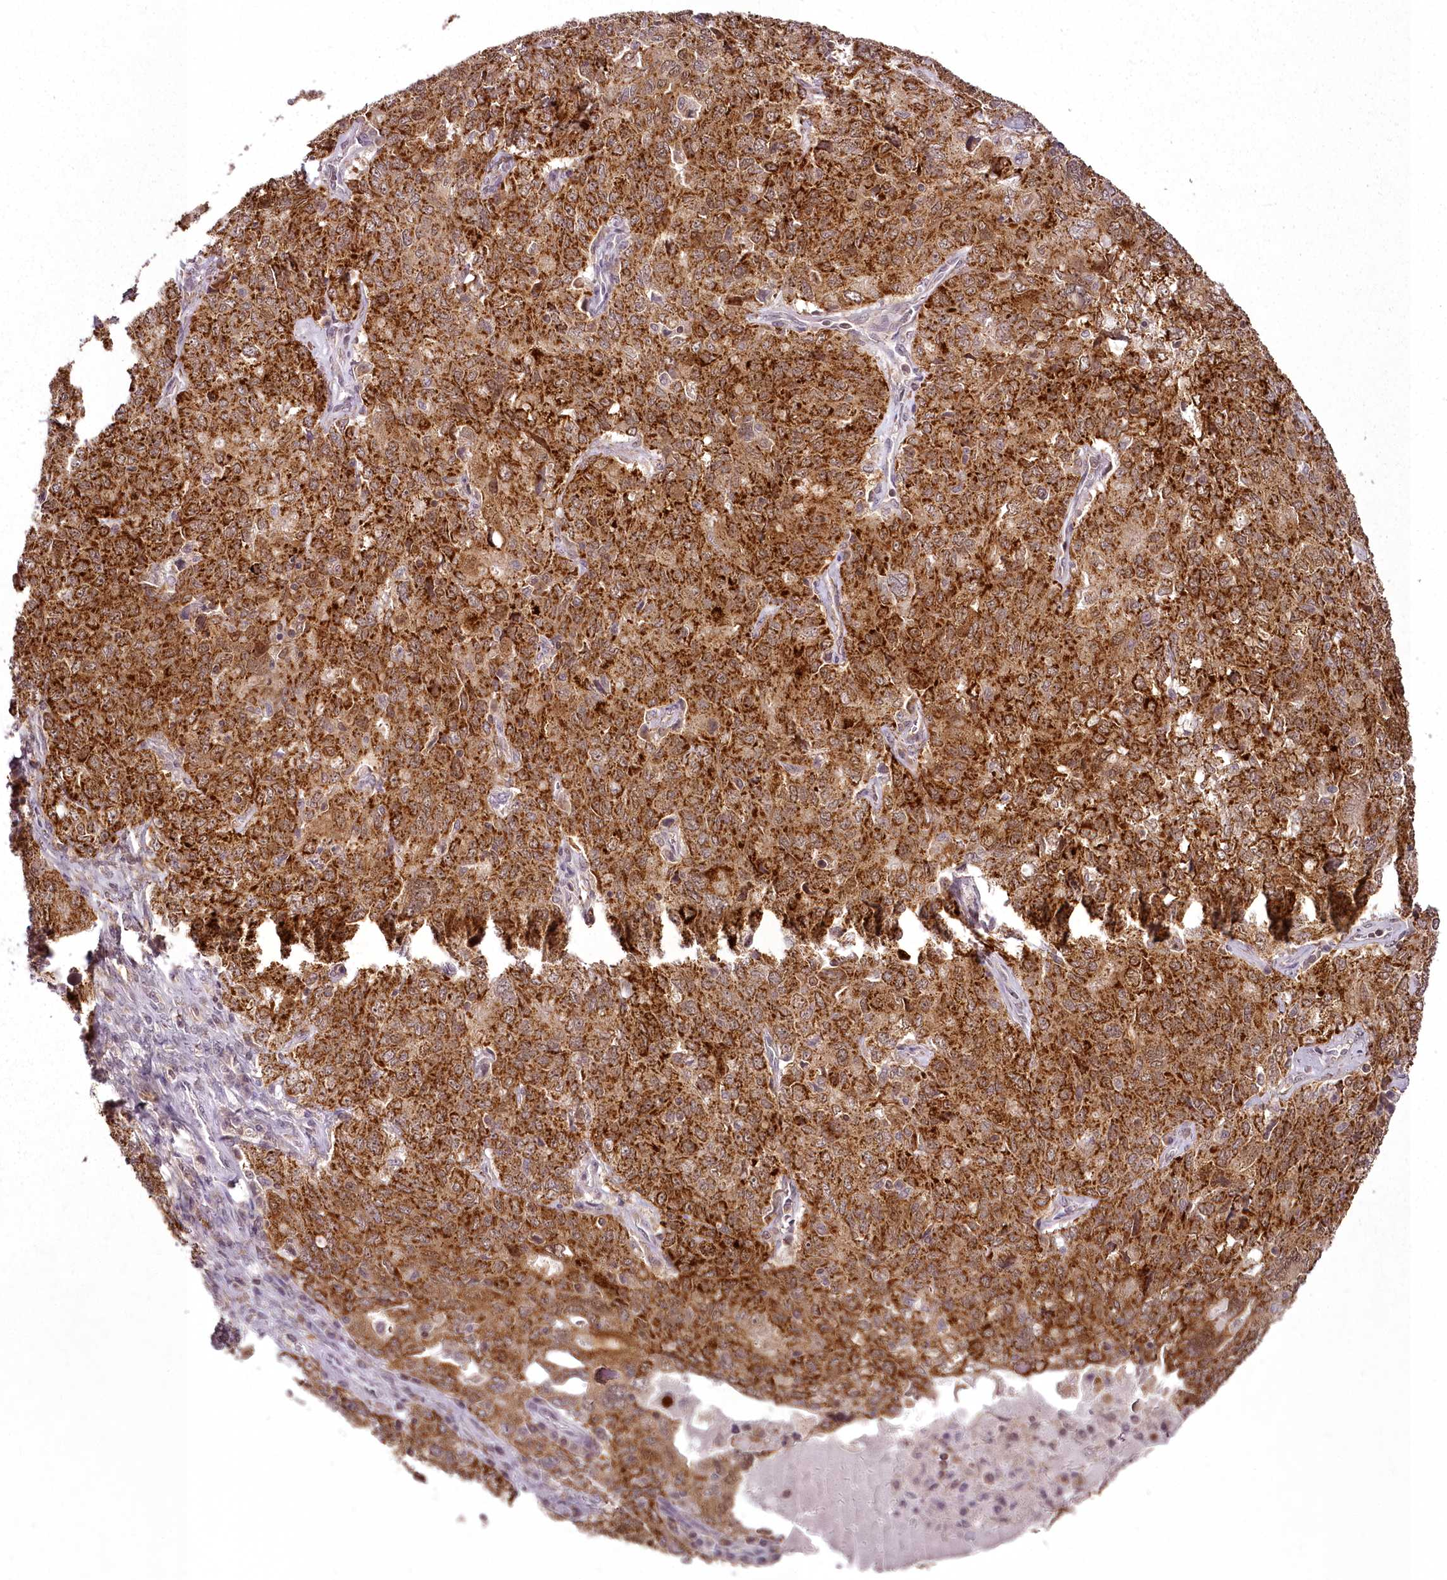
{"staining": {"intensity": "strong", "quantity": ">75%", "location": "cytoplasmic/membranous"}, "tissue": "ovarian cancer", "cell_type": "Tumor cells", "image_type": "cancer", "snomed": [{"axis": "morphology", "description": "Carcinoma, endometroid"}, {"axis": "topography", "description": "Ovary"}], "caption": "Human ovarian cancer stained with a brown dye displays strong cytoplasmic/membranous positive expression in about >75% of tumor cells.", "gene": "CHCHD2", "patient": {"sex": "female", "age": 62}}